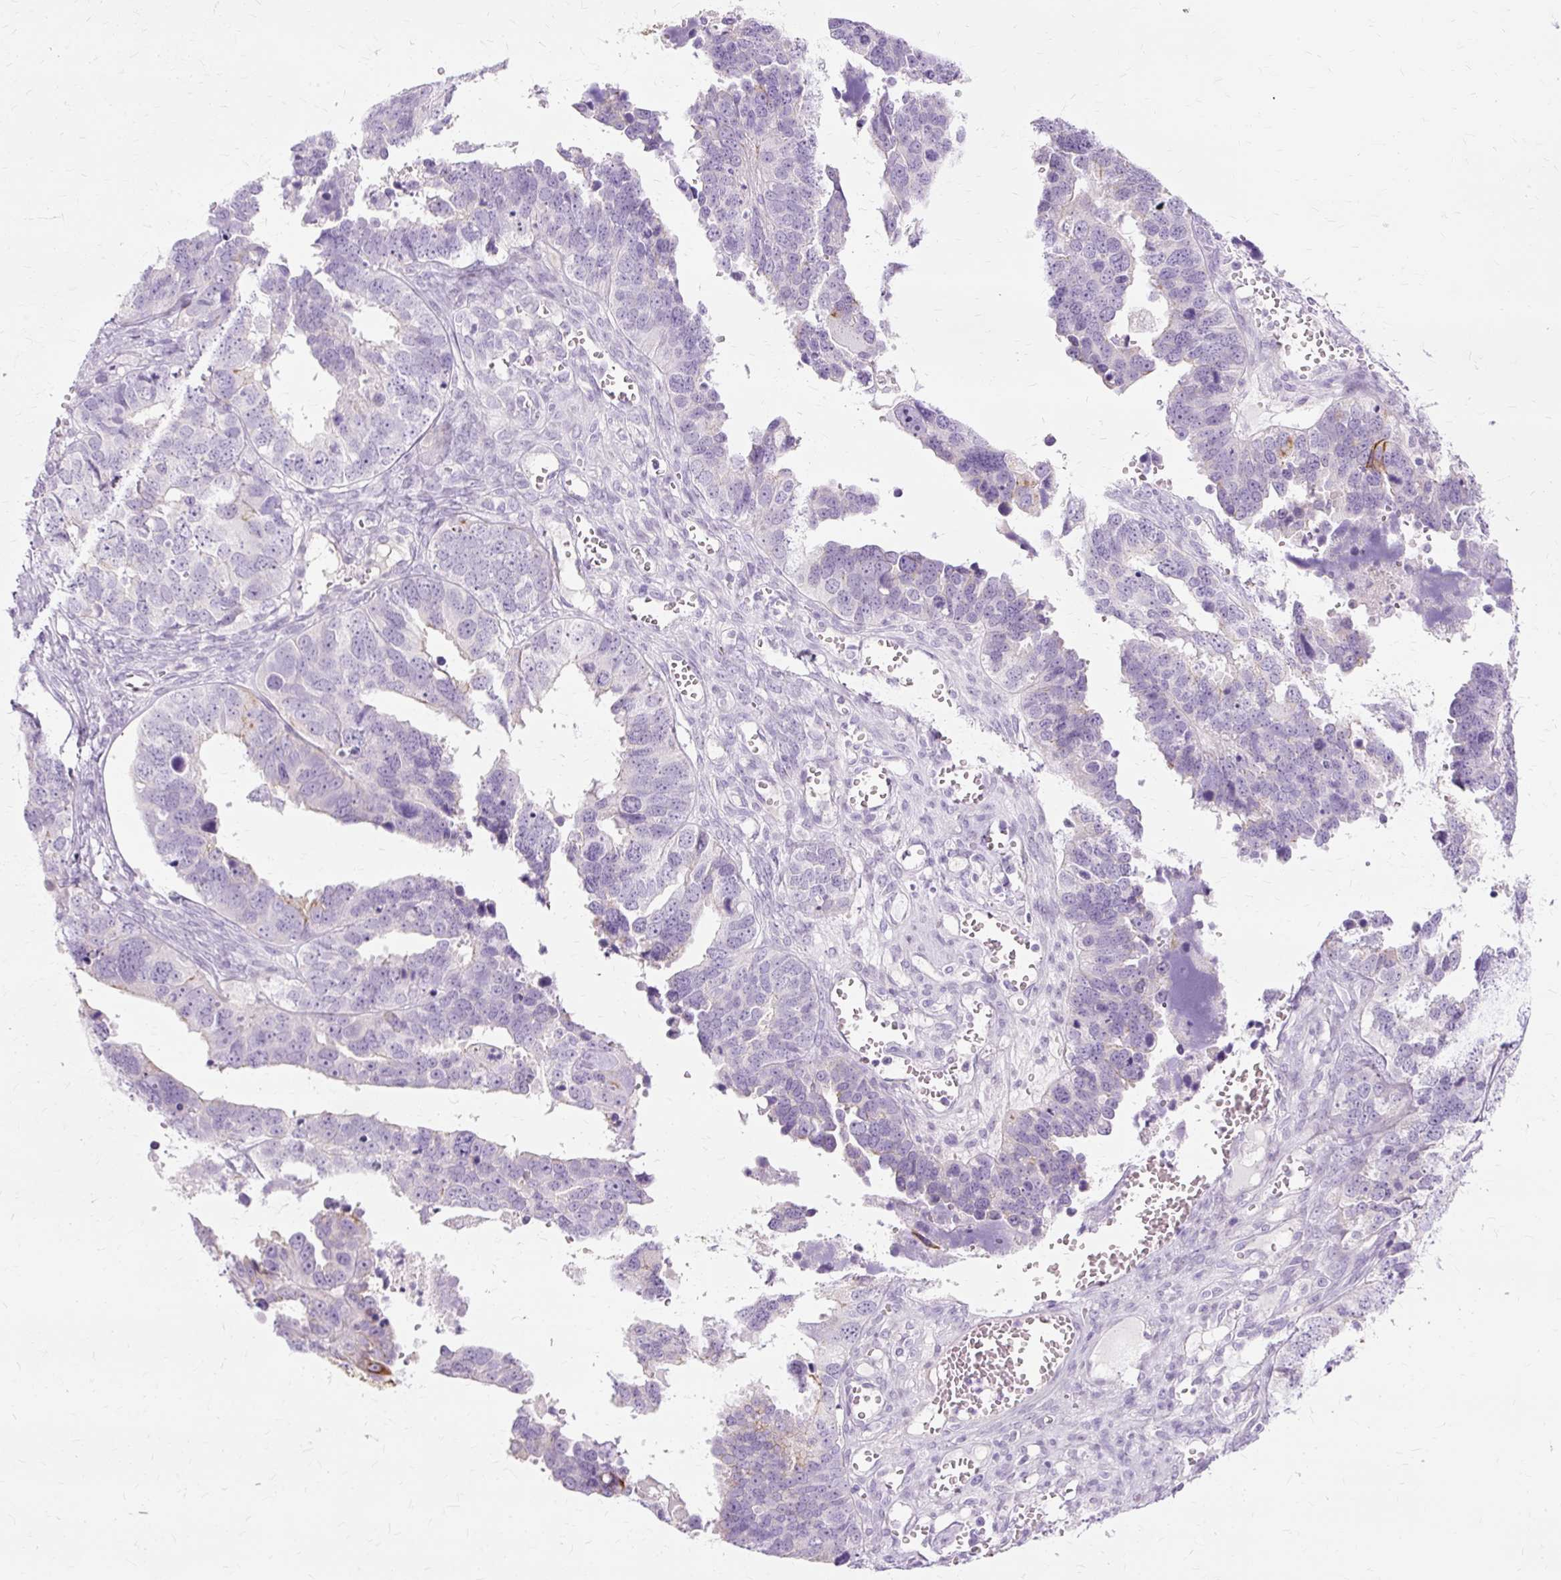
{"staining": {"intensity": "negative", "quantity": "none", "location": "none"}, "tissue": "ovarian cancer", "cell_type": "Tumor cells", "image_type": "cancer", "snomed": [{"axis": "morphology", "description": "Cystadenocarcinoma, serous, NOS"}, {"axis": "topography", "description": "Ovary"}], "caption": "High magnification brightfield microscopy of ovarian cancer (serous cystadenocarcinoma) stained with DAB (3,3'-diaminobenzidine) (brown) and counterstained with hematoxylin (blue): tumor cells show no significant staining.", "gene": "DCTN4", "patient": {"sex": "female", "age": 76}}